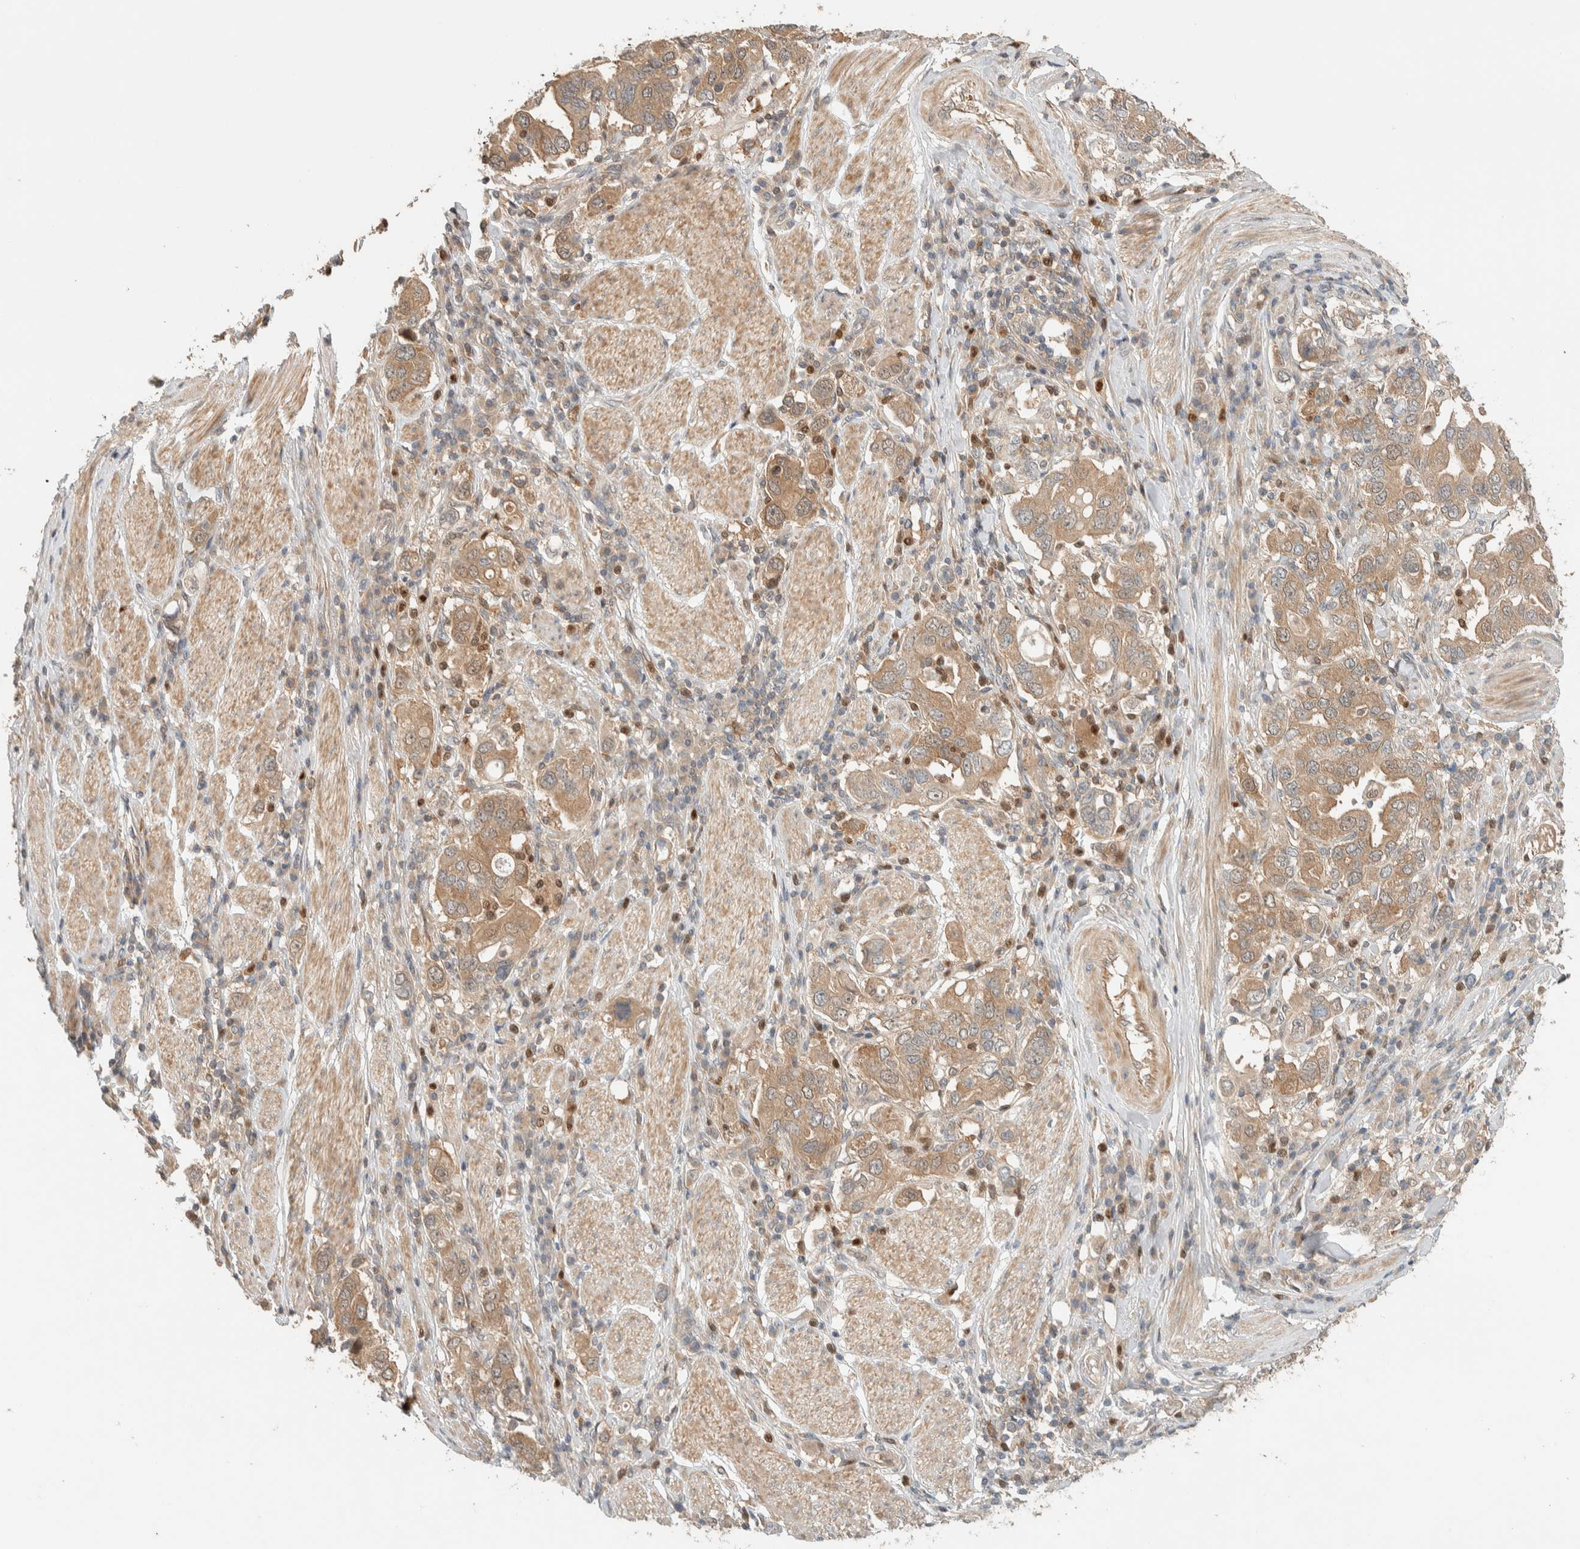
{"staining": {"intensity": "moderate", "quantity": ">75%", "location": "cytoplasmic/membranous"}, "tissue": "stomach cancer", "cell_type": "Tumor cells", "image_type": "cancer", "snomed": [{"axis": "morphology", "description": "Adenocarcinoma, NOS"}, {"axis": "topography", "description": "Stomach, upper"}], "caption": "This is a histology image of immunohistochemistry (IHC) staining of adenocarcinoma (stomach), which shows moderate expression in the cytoplasmic/membranous of tumor cells.", "gene": "ADSS2", "patient": {"sex": "male", "age": 62}}